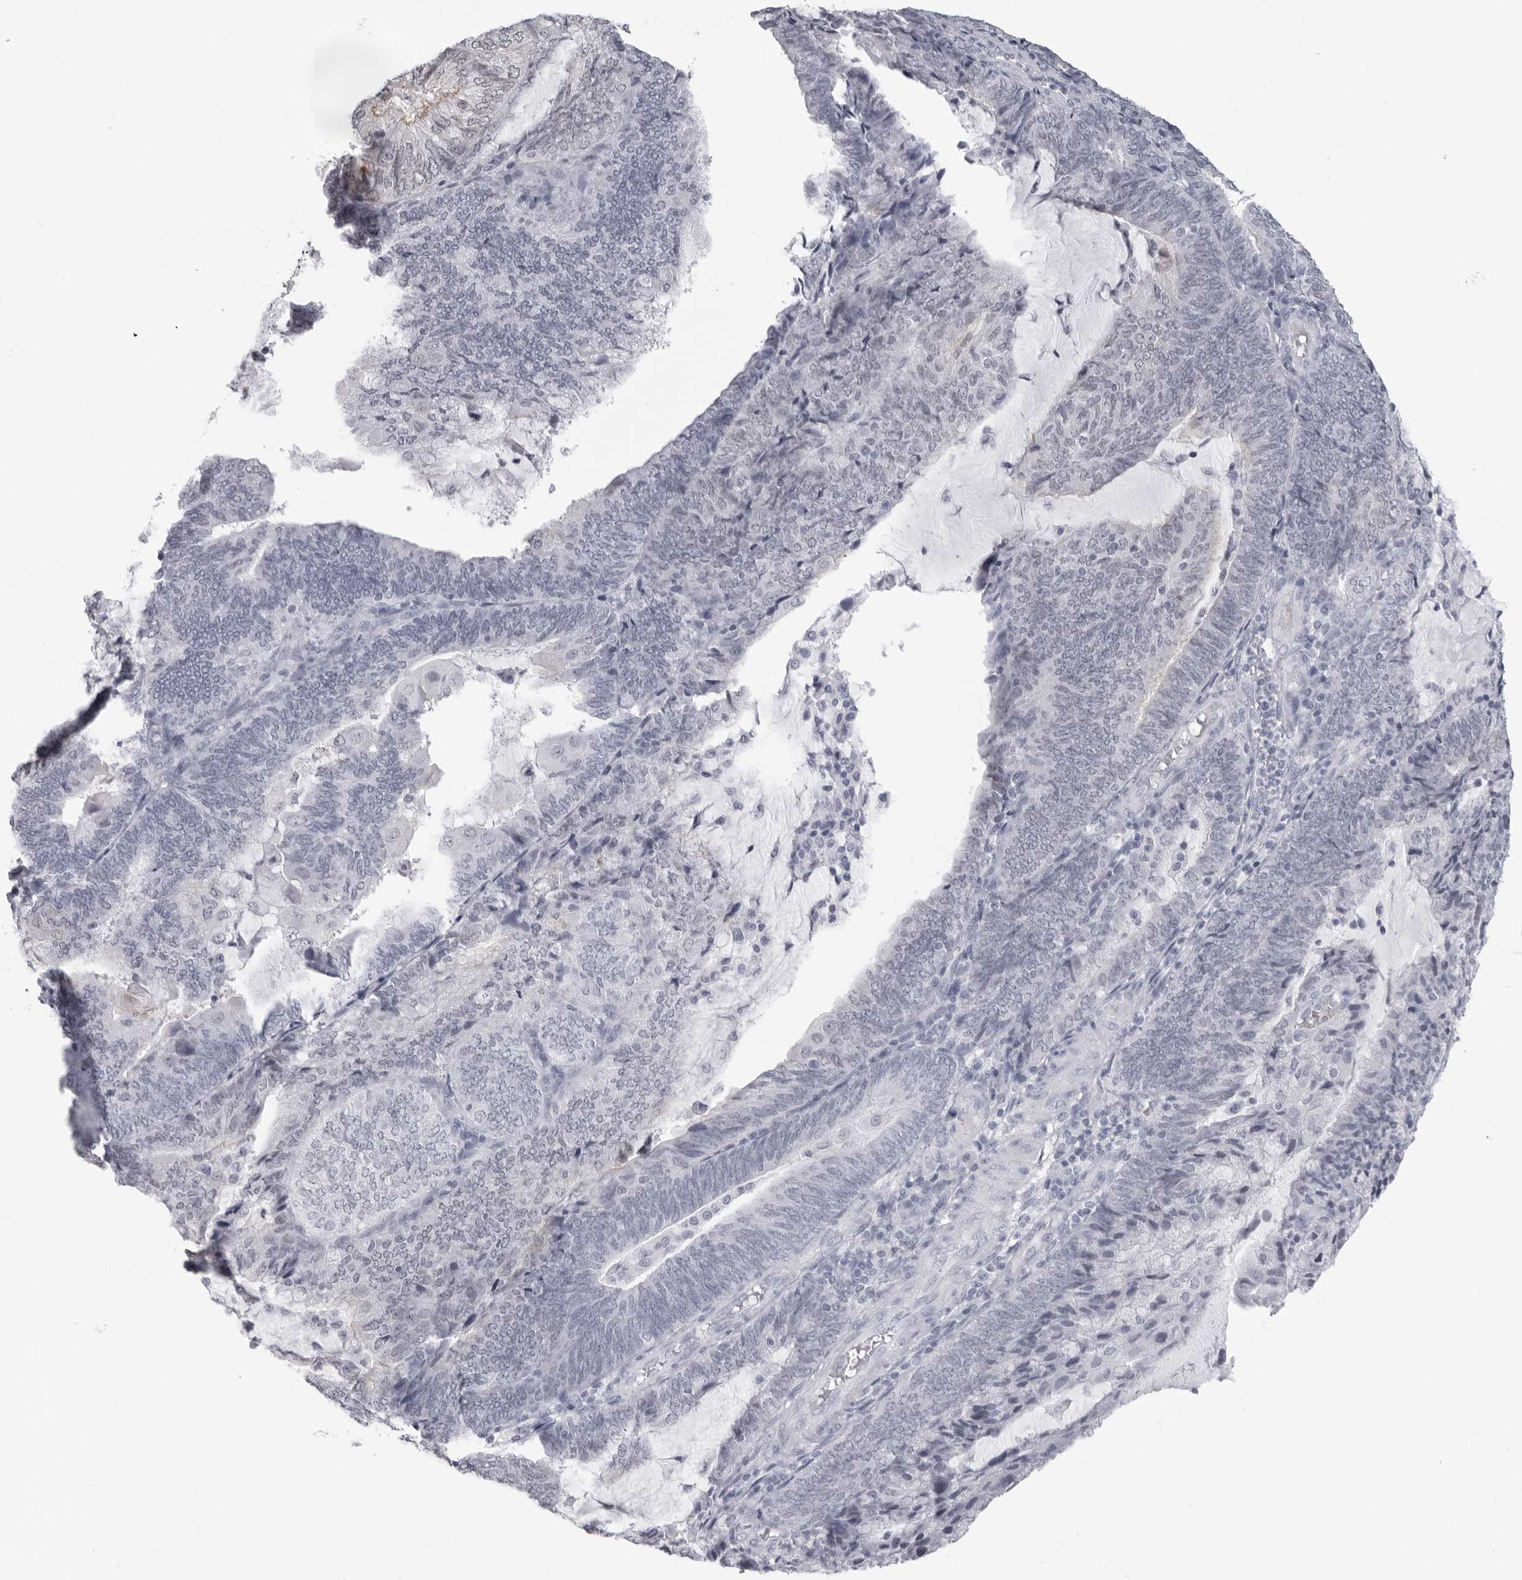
{"staining": {"intensity": "negative", "quantity": "none", "location": "none"}, "tissue": "endometrial cancer", "cell_type": "Tumor cells", "image_type": "cancer", "snomed": [{"axis": "morphology", "description": "Adenocarcinoma, NOS"}, {"axis": "topography", "description": "Endometrium"}], "caption": "Tumor cells are negative for protein expression in human endometrial adenocarcinoma. Nuclei are stained in blue.", "gene": "ESPN", "patient": {"sex": "female", "age": 81}}